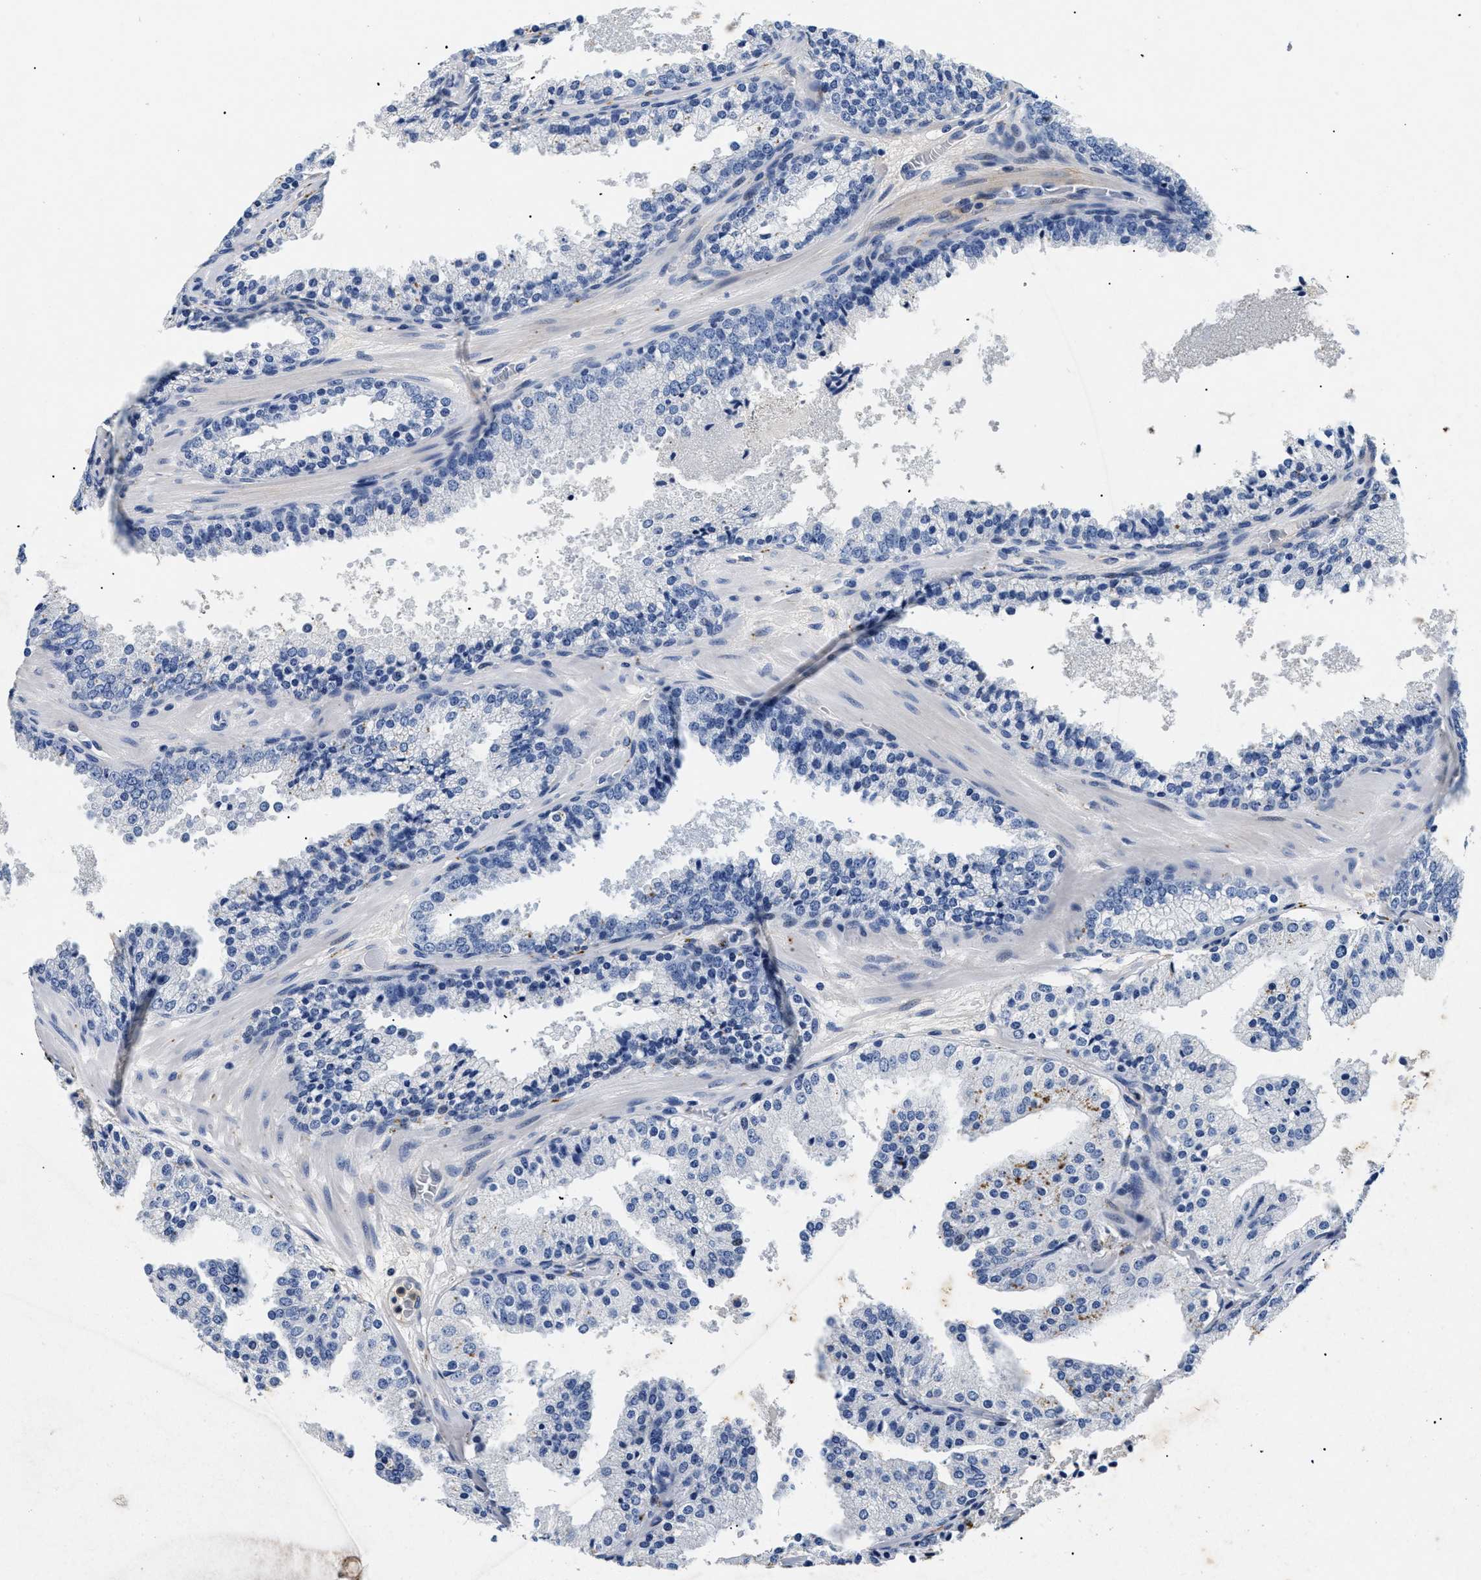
{"staining": {"intensity": "negative", "quantity": "none", "location": "none"}, "tissue": "prostate cancer", "cell_type": "Tumor cells", "image_type": "cancer", "snomed": [{"axis": "morphology", "description": "Adenocarcinoma, High grade"}, {"axis": "topography", "description": "Prostate"}], "caption": "This is a histopathology image of immunohistochemistry staining of prostate cancer (adenocarcinoma (high-grade)), which shows no expression in tumor cells. The staining was performed using DAB (3,3'-diaminobenzidine) to visualize the protein expression in brown, while the nuclei were stained in blue with hematoxylin (Magnification: 20x).", "gene": "LAMA3", "patient": {"sex": "male", "age": 65}}